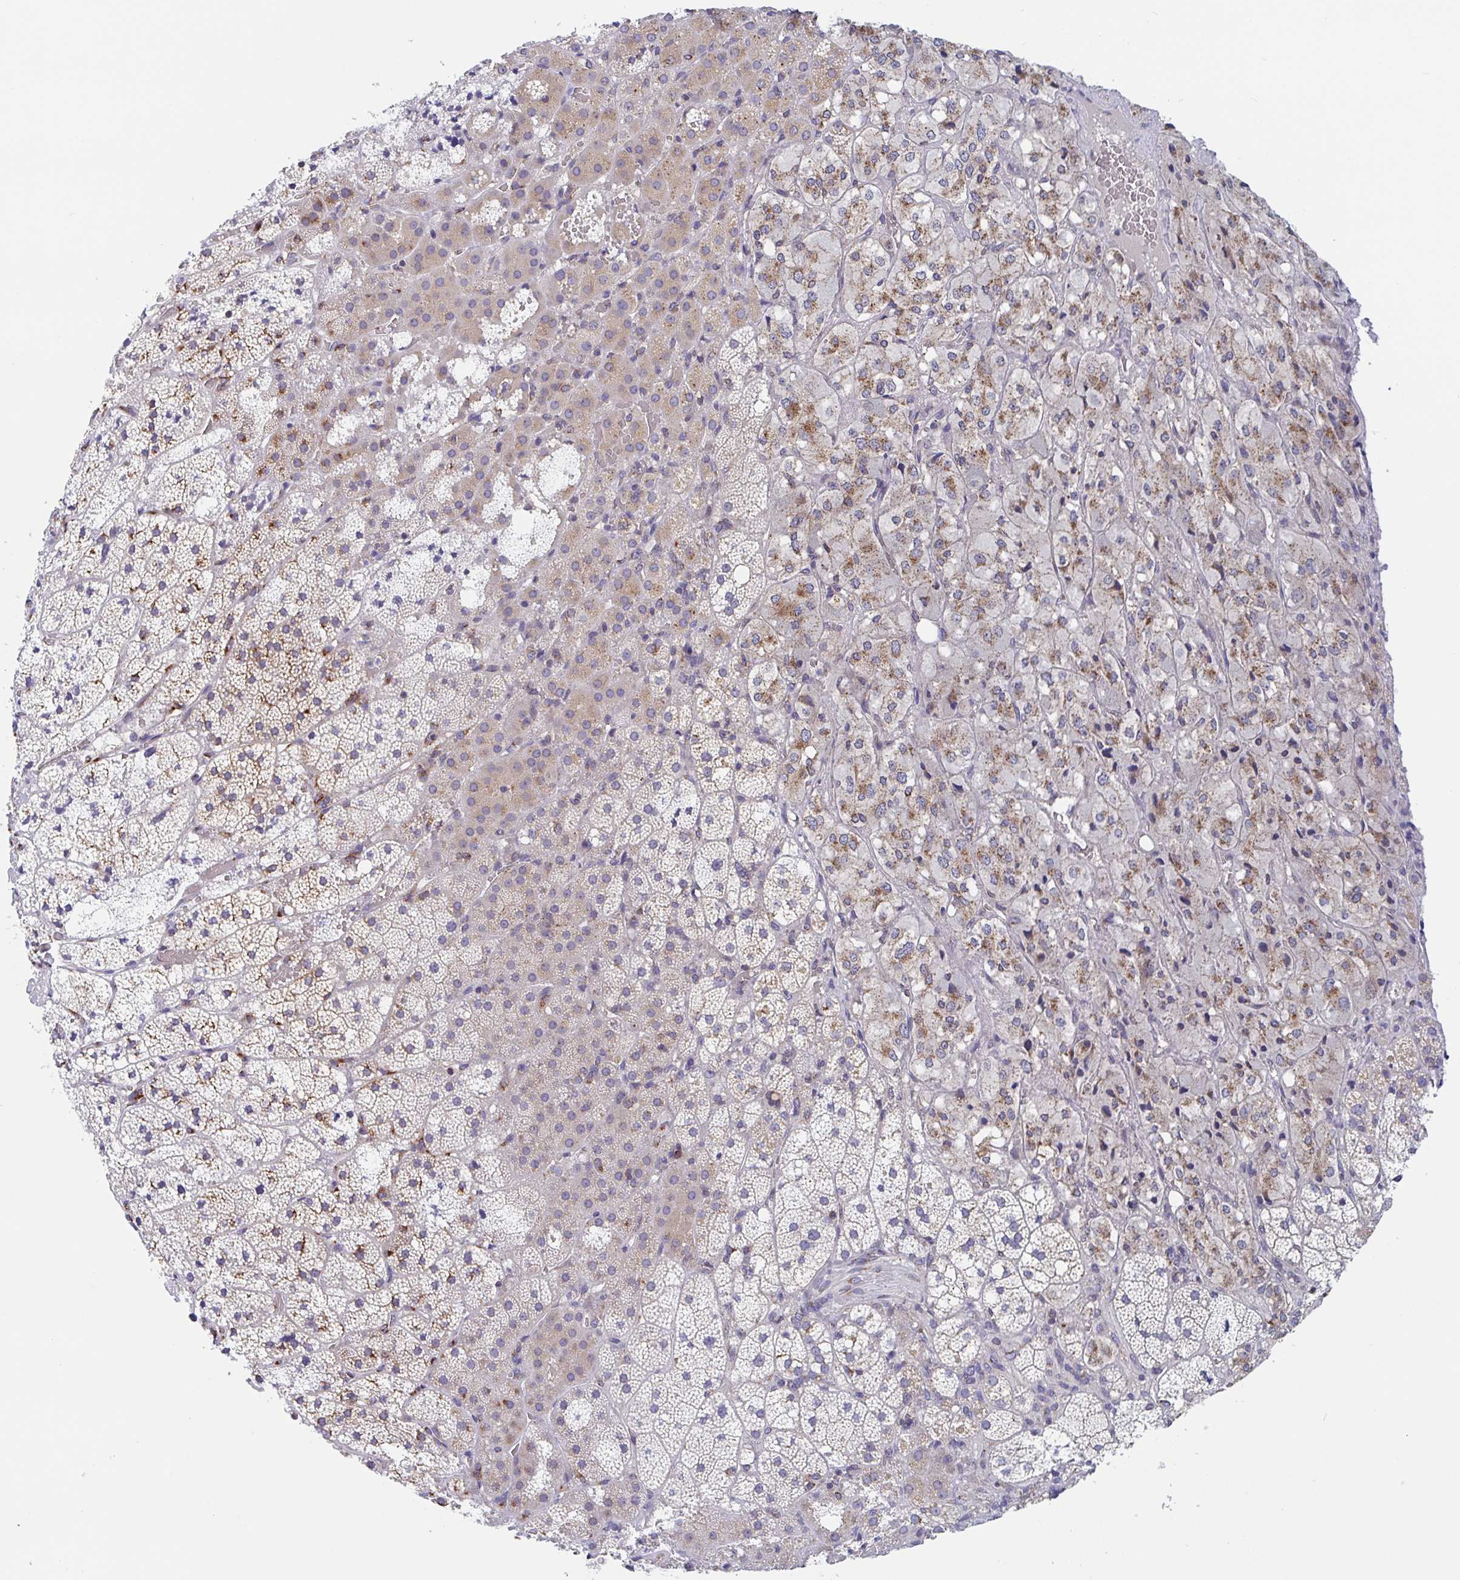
{"staining": {"intensity": "strong", "quantity": "25%-75%", "location": "cytoplasmic/membranous"}, "tissue": "adrenal gland", "cell_type": "Glandular cells", "image_type": "normal", "snomed": [{"axis": "morphology", "description": "Normal tissue, NOS"}, {"axis": "topography", "description": "Adrenal gland"}], "caption": "A brown stain shows strong cytoplasmic/membranous staining of a protein in glandular cells of unremarkable adrenal gland.", "gene": "PROSER3", "patient": {"sex": "male", "age": 53}}